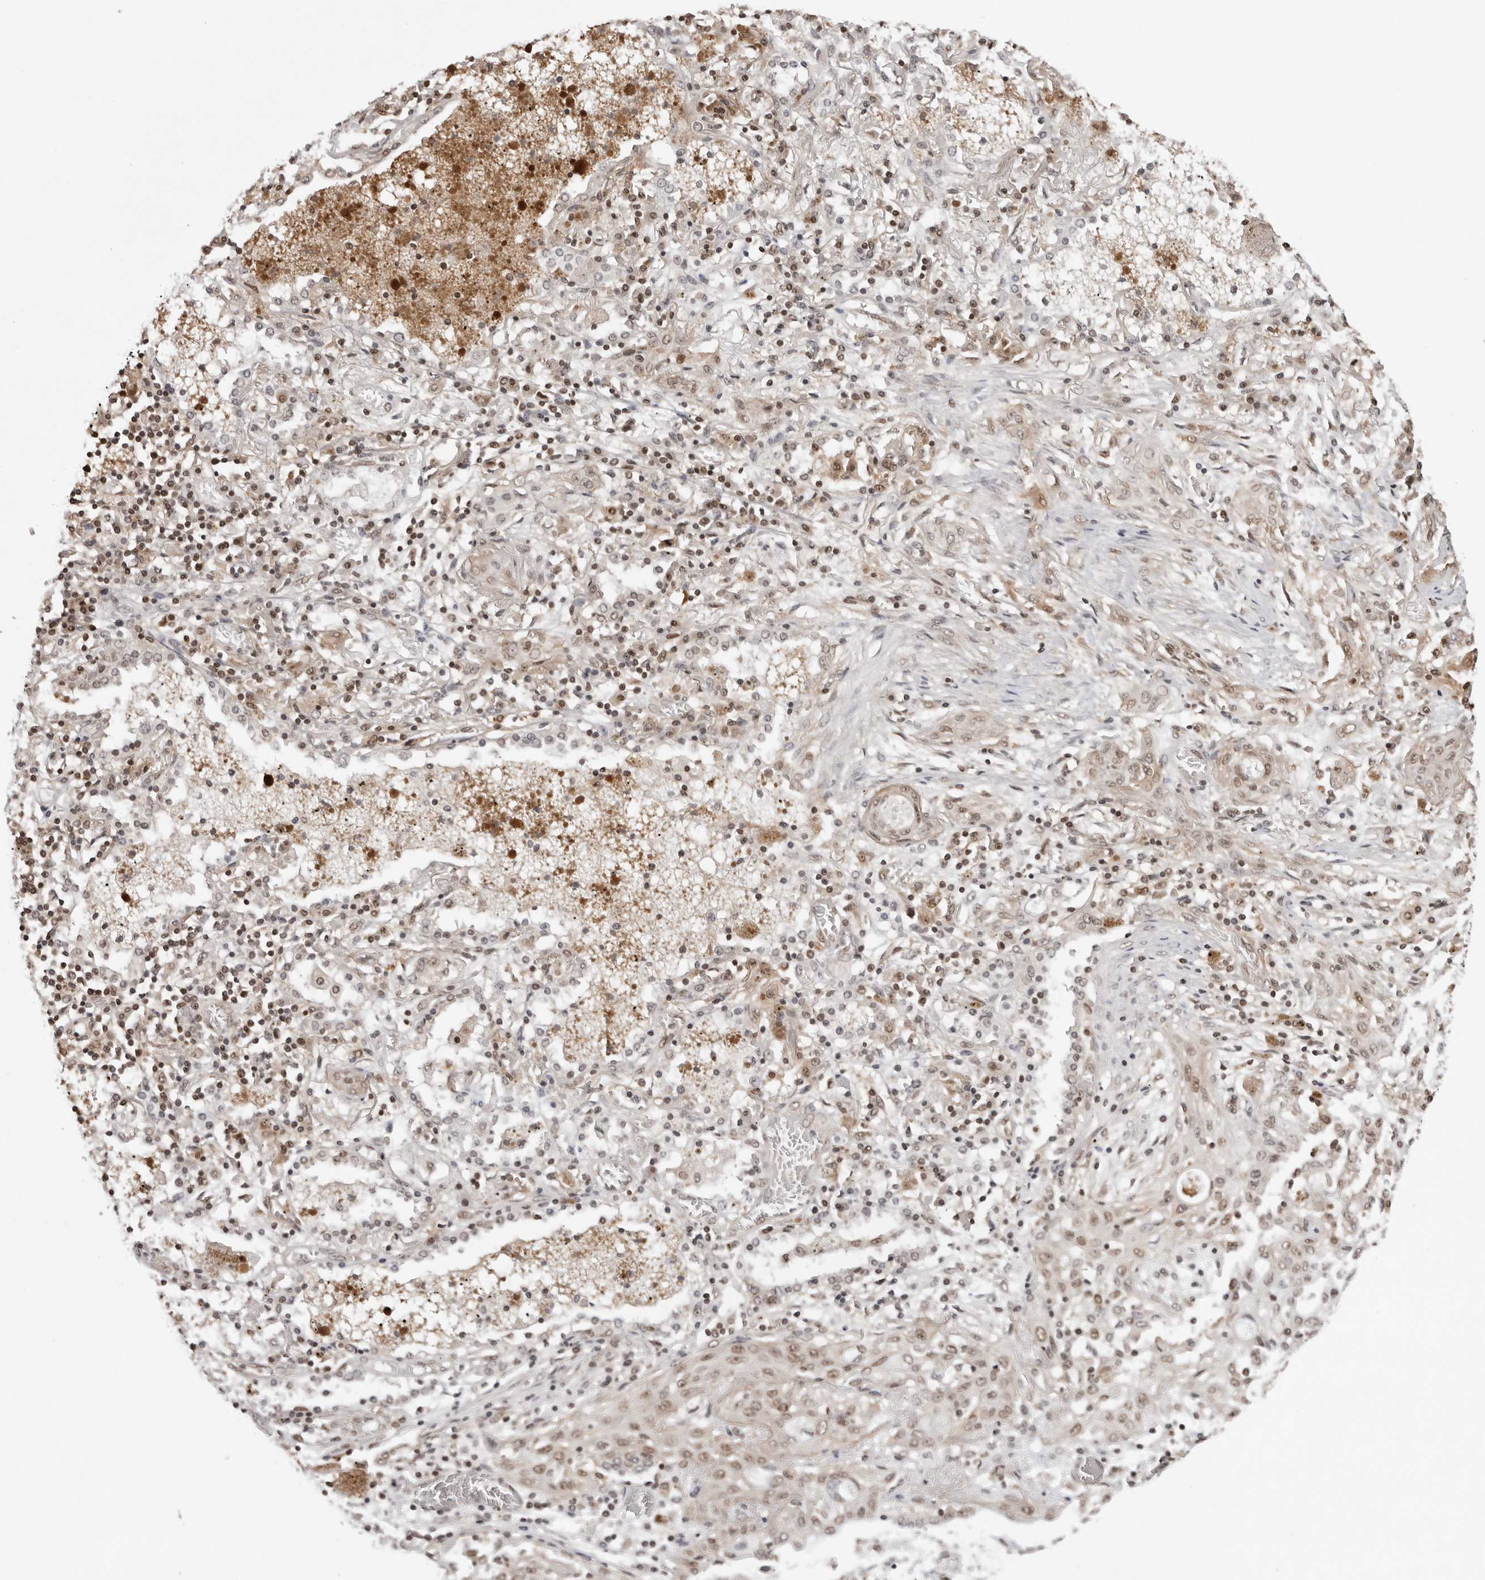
{"staining": {"intensity": "weak", "quantity": ">75%", "location": "nuclear"}, "tissue": "lung cancer", "cell_type": "Tumor cells", "image_type": "cancer", "snomed": [{"axis": "morphology", "description": "Squamous cell carcinoma, NOS"}, {"axis": "topography", "description": "Lung"}], "caption": "This histopathology image exhibits immunohistochemistry (IHC) staining of lung squamous cell carcinoma, with low weak nuclear staining in about >75% of tumor cells.", "gene": "SDE2", "patient": {"sex": "female", "age": 47}}